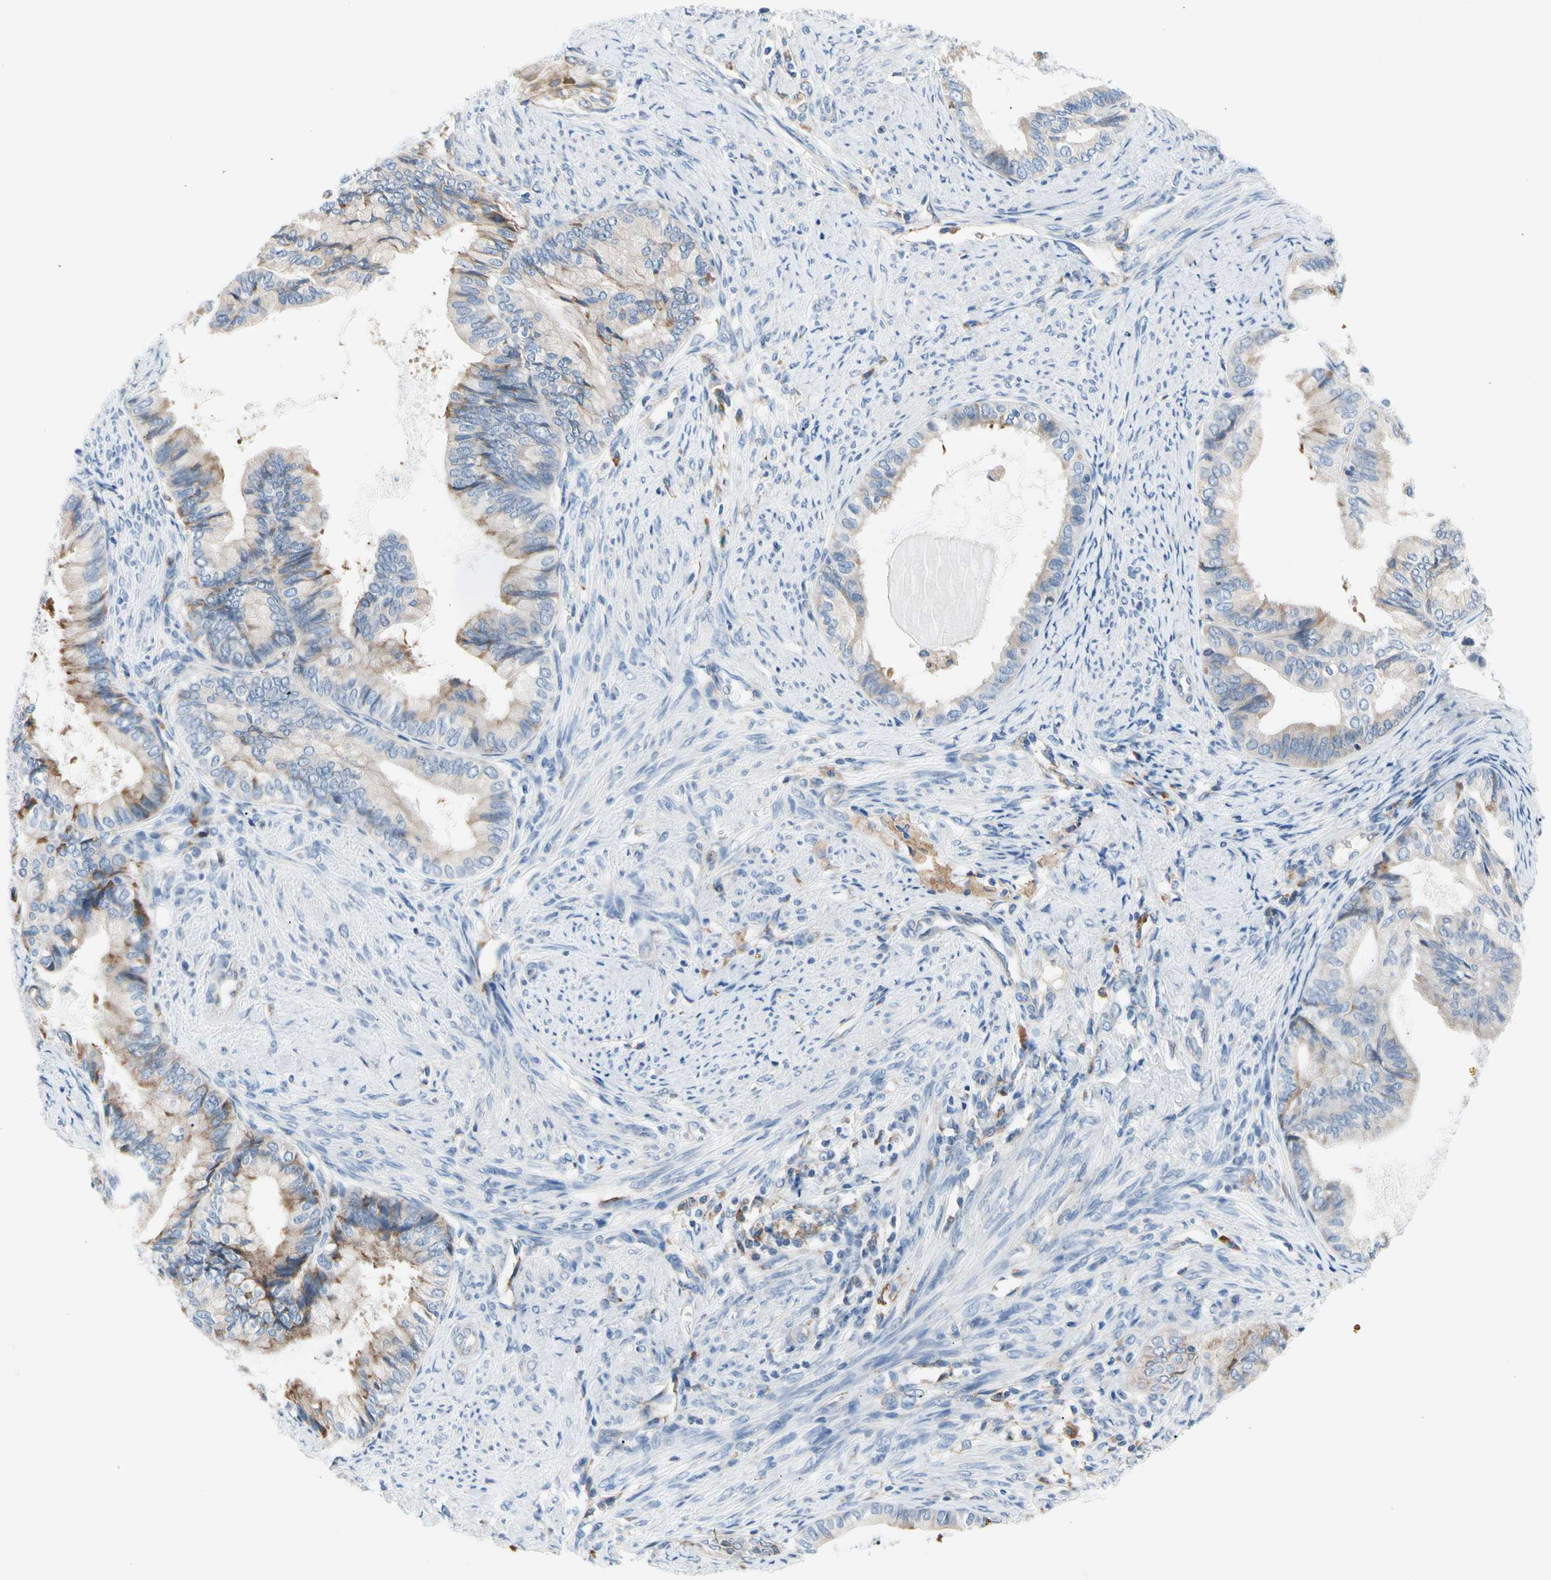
{"staining": {"intensity": "weak", "quantity": "25%-75%", "location": "cytoplasmic/membranous"}, "tissue": "endometrial cancer", "cell_type": "Tumor cells", "image_type": "cancer", "snomed": [{"axis": "morphology", "description": "Adenocarcinoma, NOS"}, {"axis": "topography", "description": "Endometrium"}], "caption": "Immunohistochemistry (IHC) of endometrial adenocarcinoma reveals low levels of weak cytoplasmic/membranous positivity in about 25%-75% of tumor cells. The staining is performed using DAB brown chromogen to label protein expression. The nuclei are counter-stained blue using hematoxylin.", "gene": "STXBP1", "patient": {"sex": "female", "age": 86}}